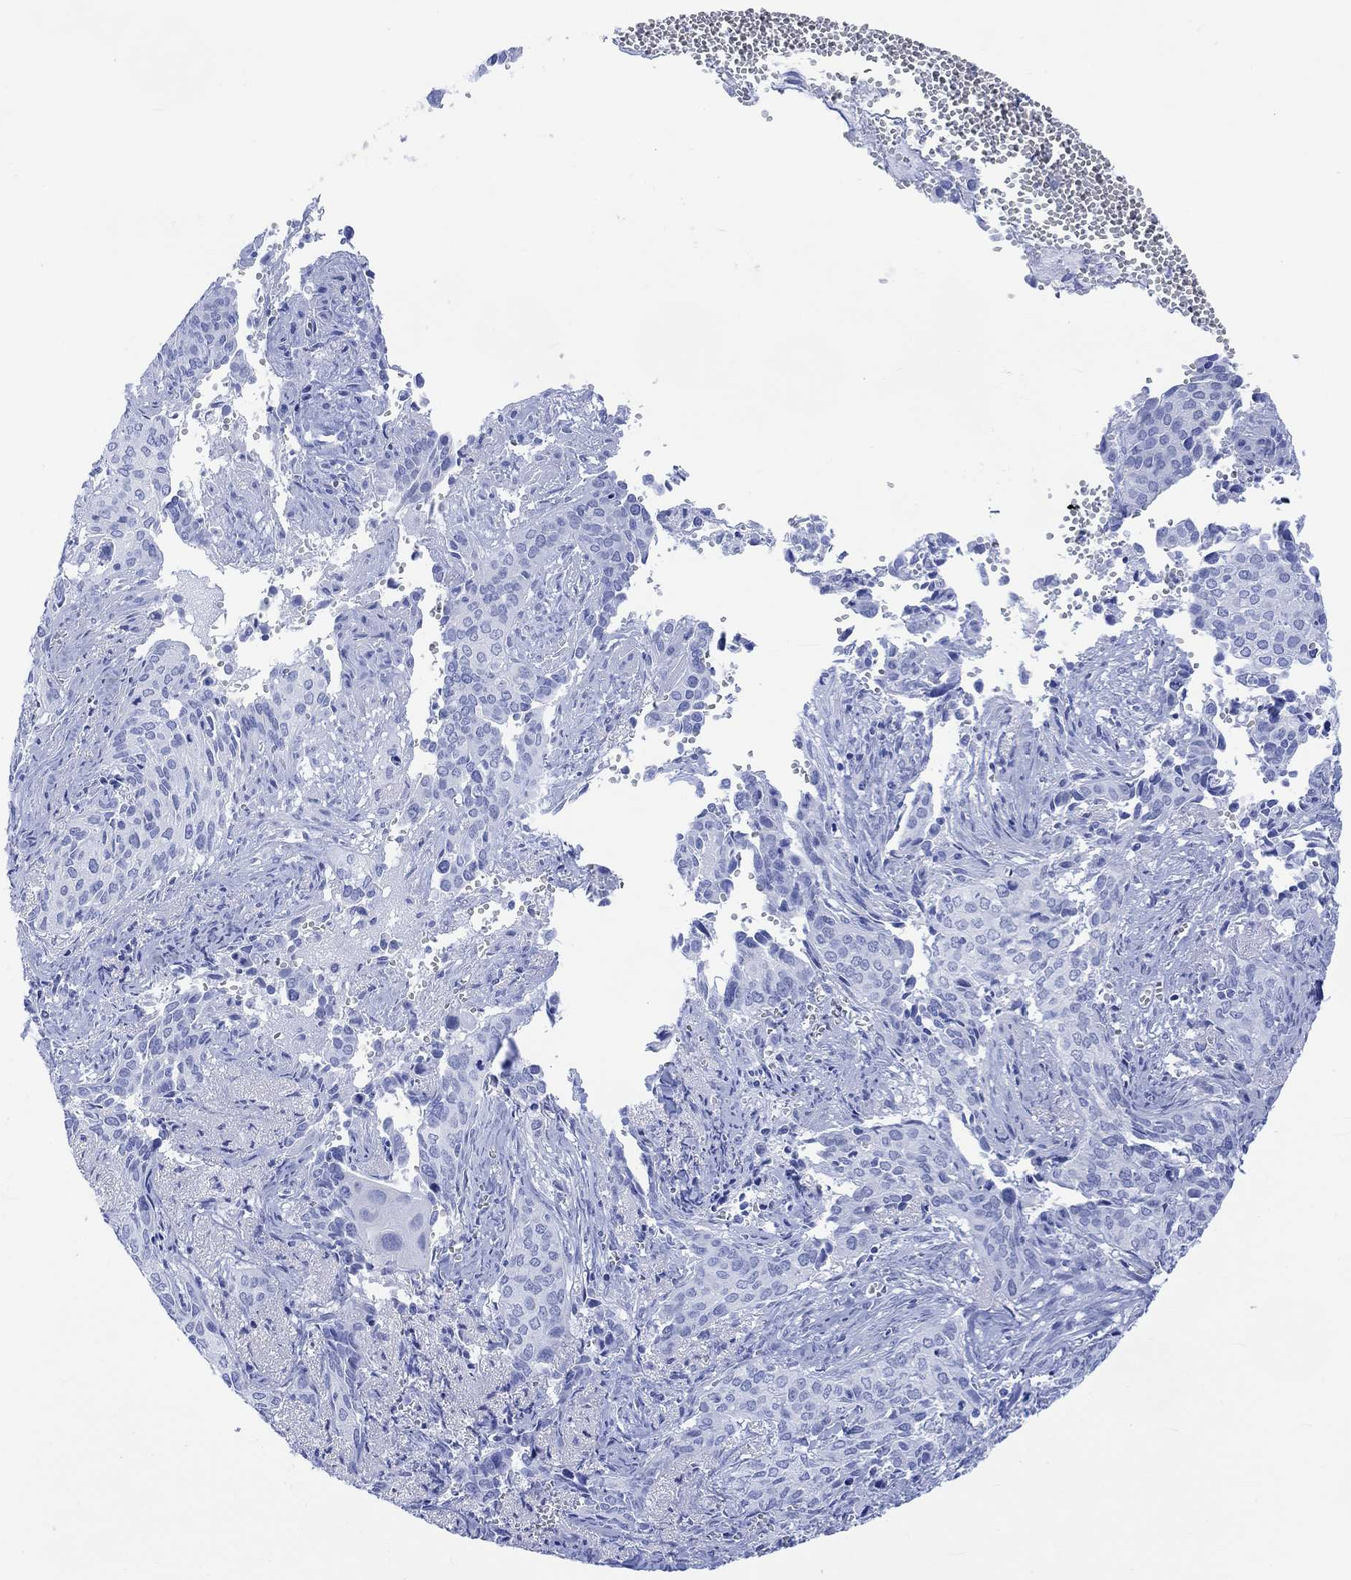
{"staining": {"intensity": "negative", "quantity": "none", "location": "none"}, "tissue": "cervical cancer", "cell_type": "Tumor cells", "image_type": "cancer", "snomed": [{"axis": "morphology", "description": "Squamous cell carcinoma, NOS"}, {"axis": "topography", "description": "Cervix"}], "caption": "IHC of squamous cell carcinoma (cervical) reveals no staining in tumor cells.", "gene": "CELF4", "patient": {"sex": "female", "age": 29}}